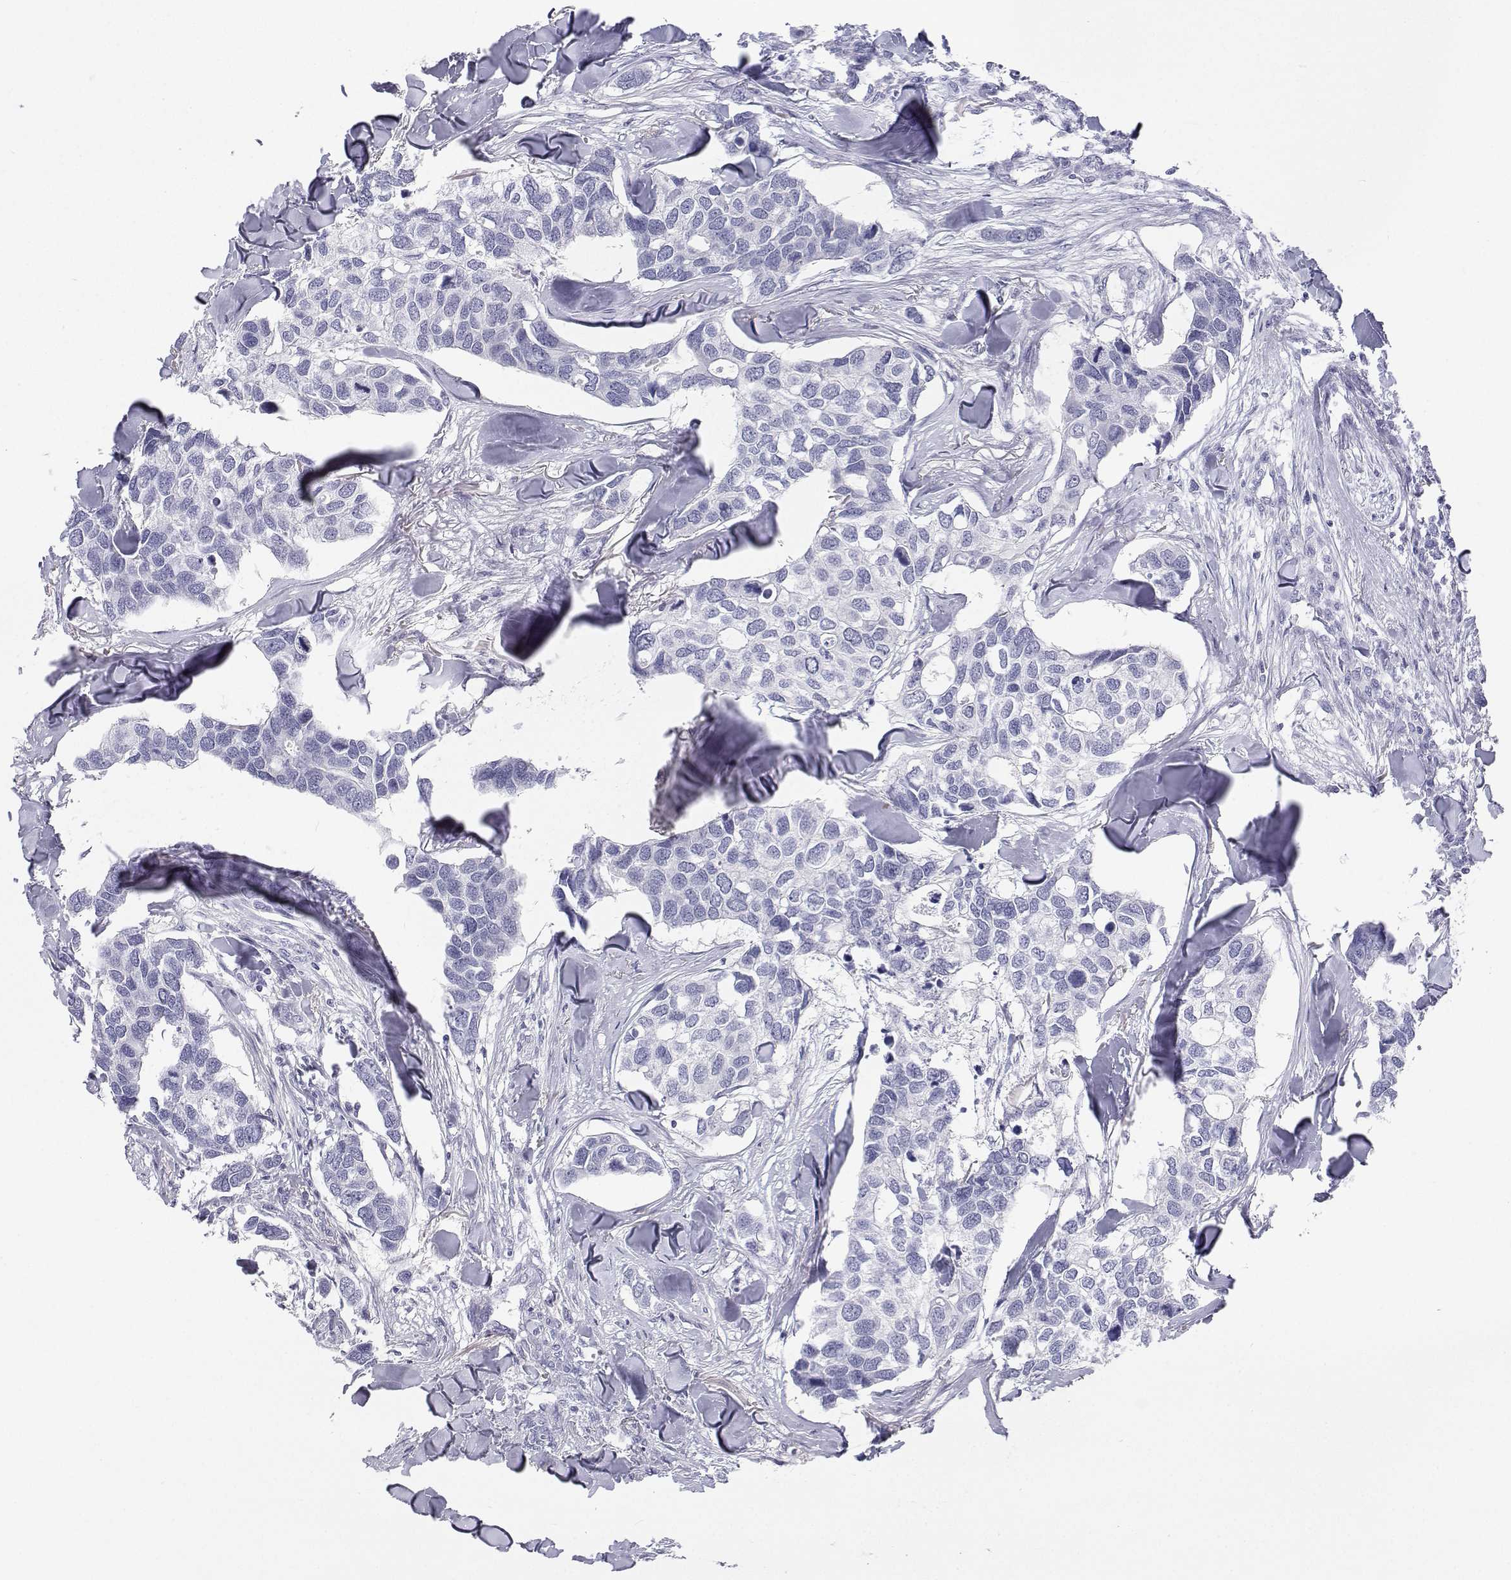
{"staining": {"intensity": "negative", "quantity": "none", "location": "none"}, "tissue": "breast cancer", "cell_type": "Tumor cells", "image_type": "cancer", "snomed": [{"axis": "morphology", "description": "Duct carcinoma"}, {"axis": "topography", "description": "Breast"}], "caption": "Tumor cells are negative for brown protein staining in breast cancer (infiltrating ductal carcinoma).", "gene": "SFTPB", "patient": {"sex": "female", "age": 83}}